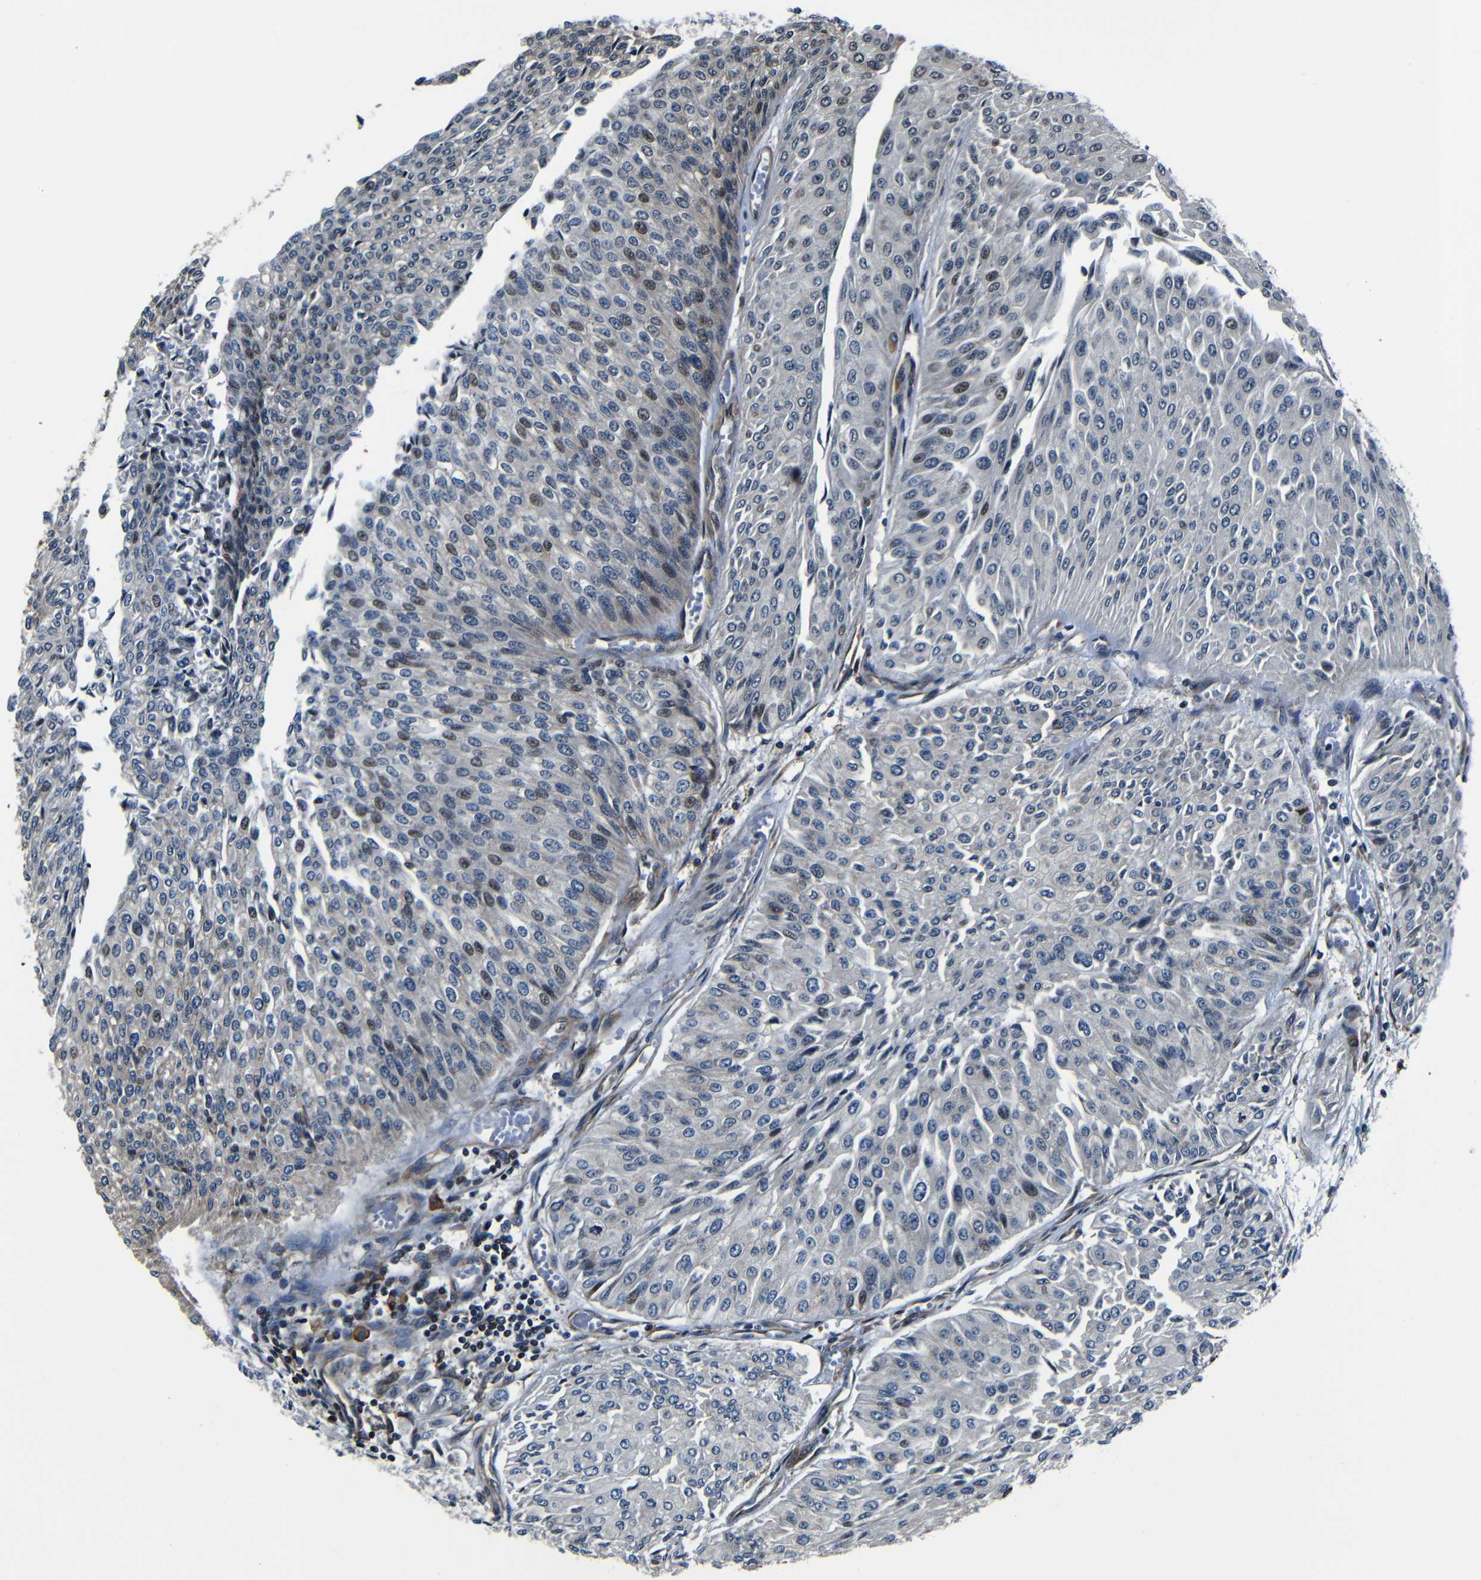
{"staining": {"intensity": "negative", "quantity": "none", "location": "none"}, "tissue": "urothelial cancer", "cell_type": "Tumor cells", "image_type": "cancer", "snomed": [{"axis": "morphology", "description": "Urothelial carcinoma, Low grade"}, {"axis": "topography", "description": "Urinary bladder"}], "caption": "High magnification brightfield microscopy of urothelial cancer stained with DAB (brown) and counterstained with hematoxylin (blue): tumor cells show no significant staining.", "gene": "NCBP3", "patient": {"sex": "male", "age": 67}}